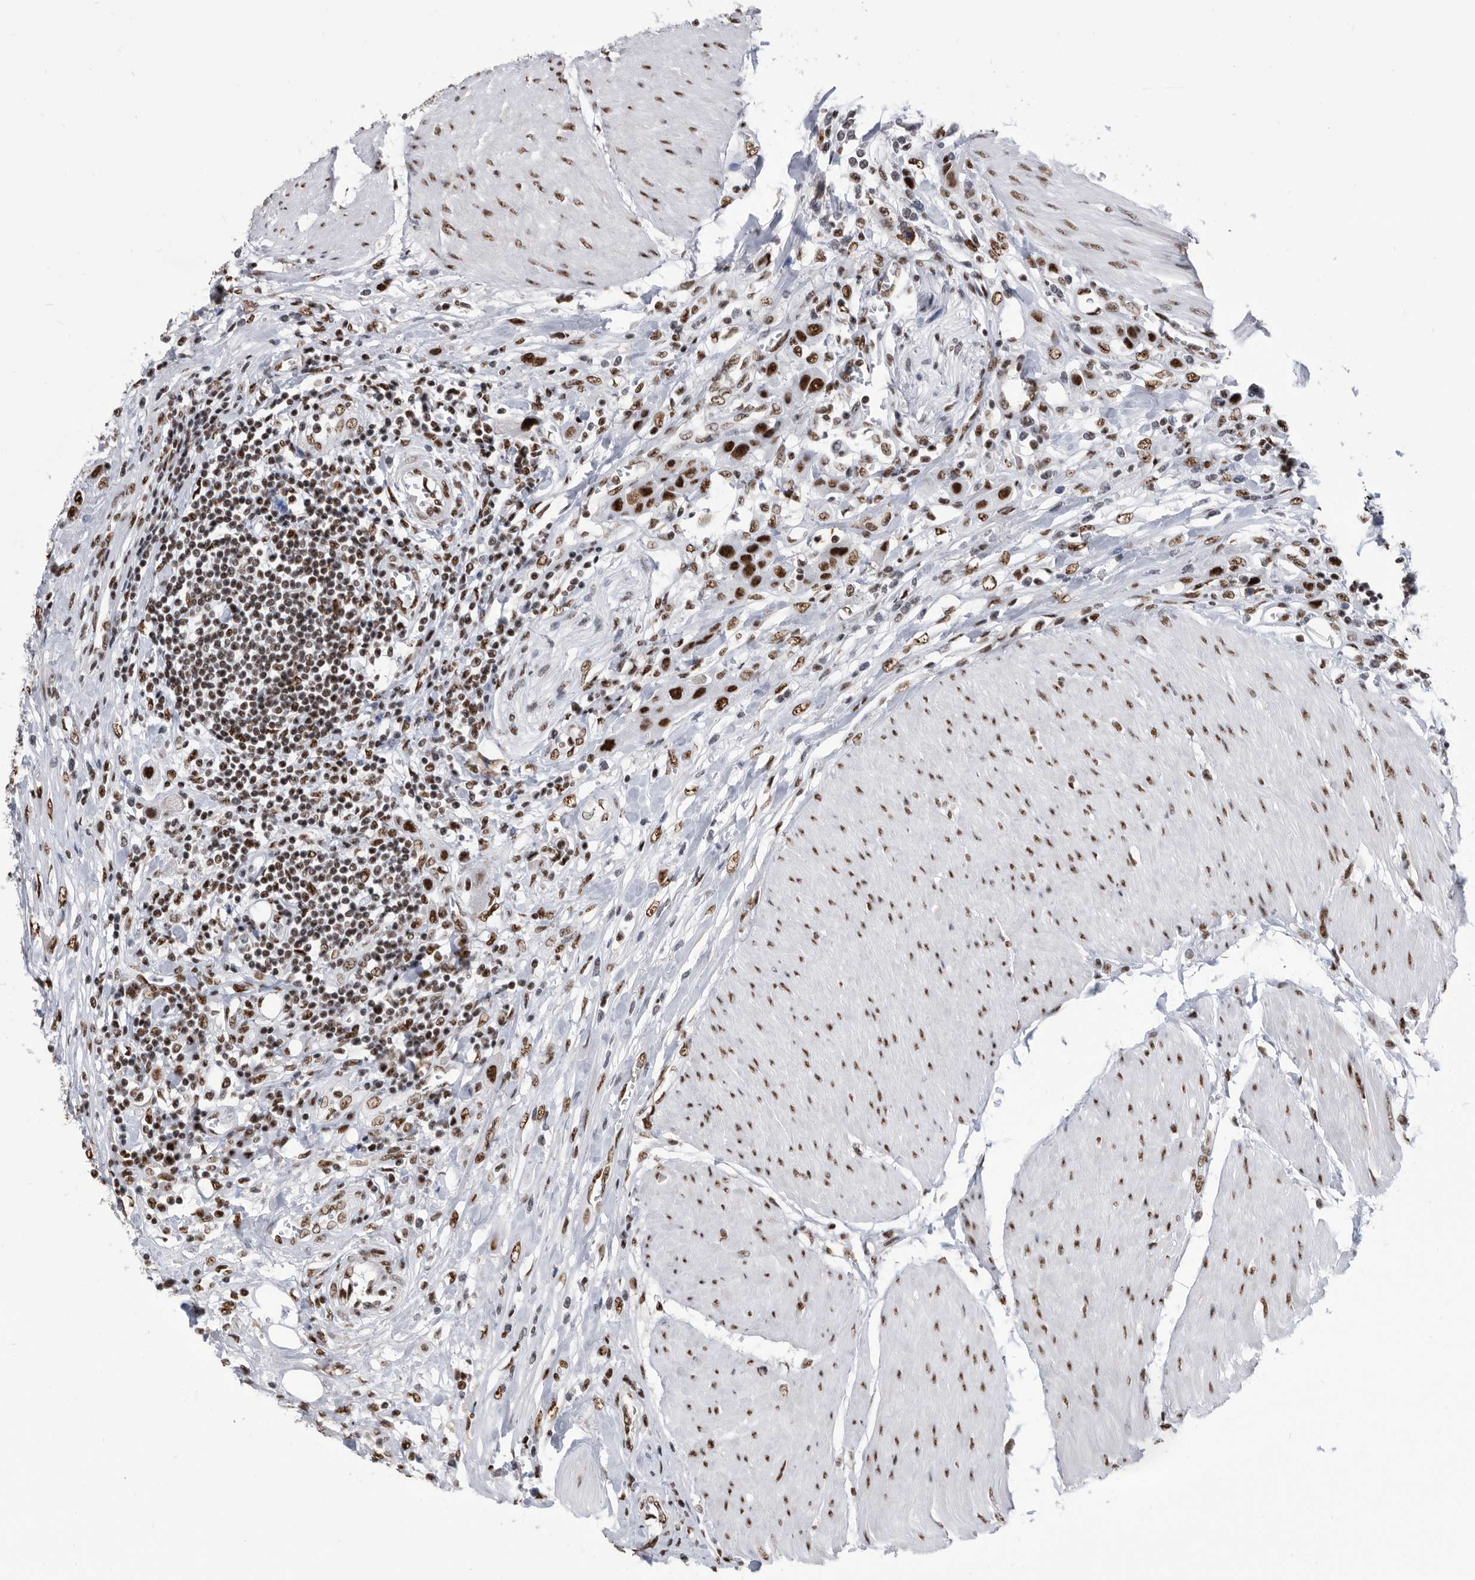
{"staining": {"intensity": "strong", "quantity": ">75%", "location": "nuclear"}, "tissue": "urothelial cancer", "cell_type": "Tumor cells", "image_type": "cancer", "snomed": [{"axis": "morphology", "description": "Urothelial carcinoma, High grade"}, {"axis": "topography", "description": "Urinary bladder"}], "caption": "Protein expression analysis of high-grade urothelial carcinoma displays strong nuclear positivity in approximately >75% of tumor cells.", "gene": "SF3A1", "patient": {"sex": "male", "age": 50}}